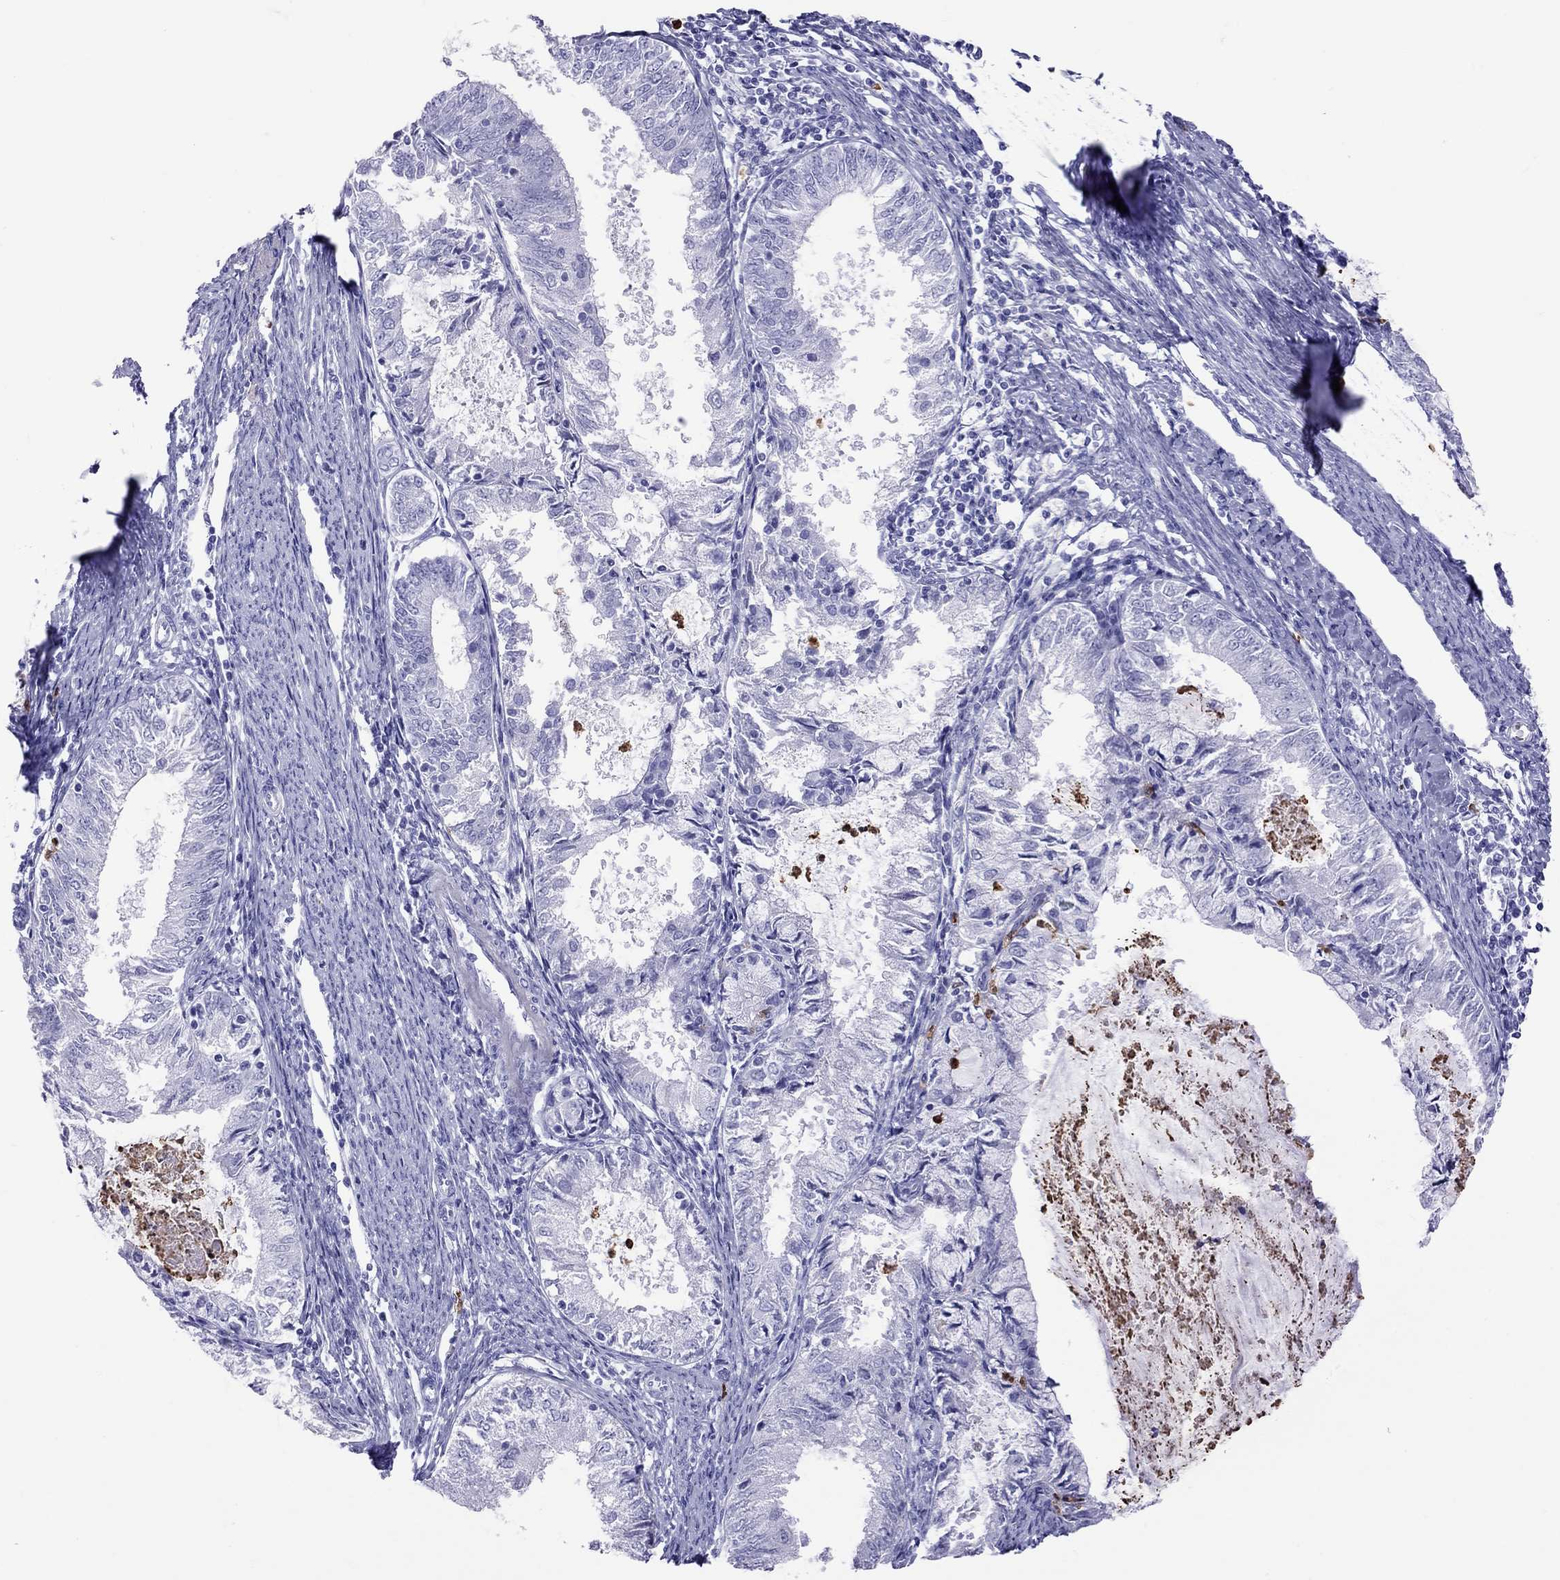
{"staining": {"intensity": "negative", "quantity": "none", "location": "none"}, "tissue": "endometrial cancer", "cell_type": "Tumor cells", "image_type": "cancer", "snomed": [{"axis": "morphology", "description": "Adenocarcinoma, NOS"}, {"axis": "topography", "description": "Endometrium"}], "caption": "Tumor cells are negative for protein expression in human endometrial cancer (adenocarcinoma).", "gene": "SLAMF1", "patient": {"sex": "female", "age": 57}}